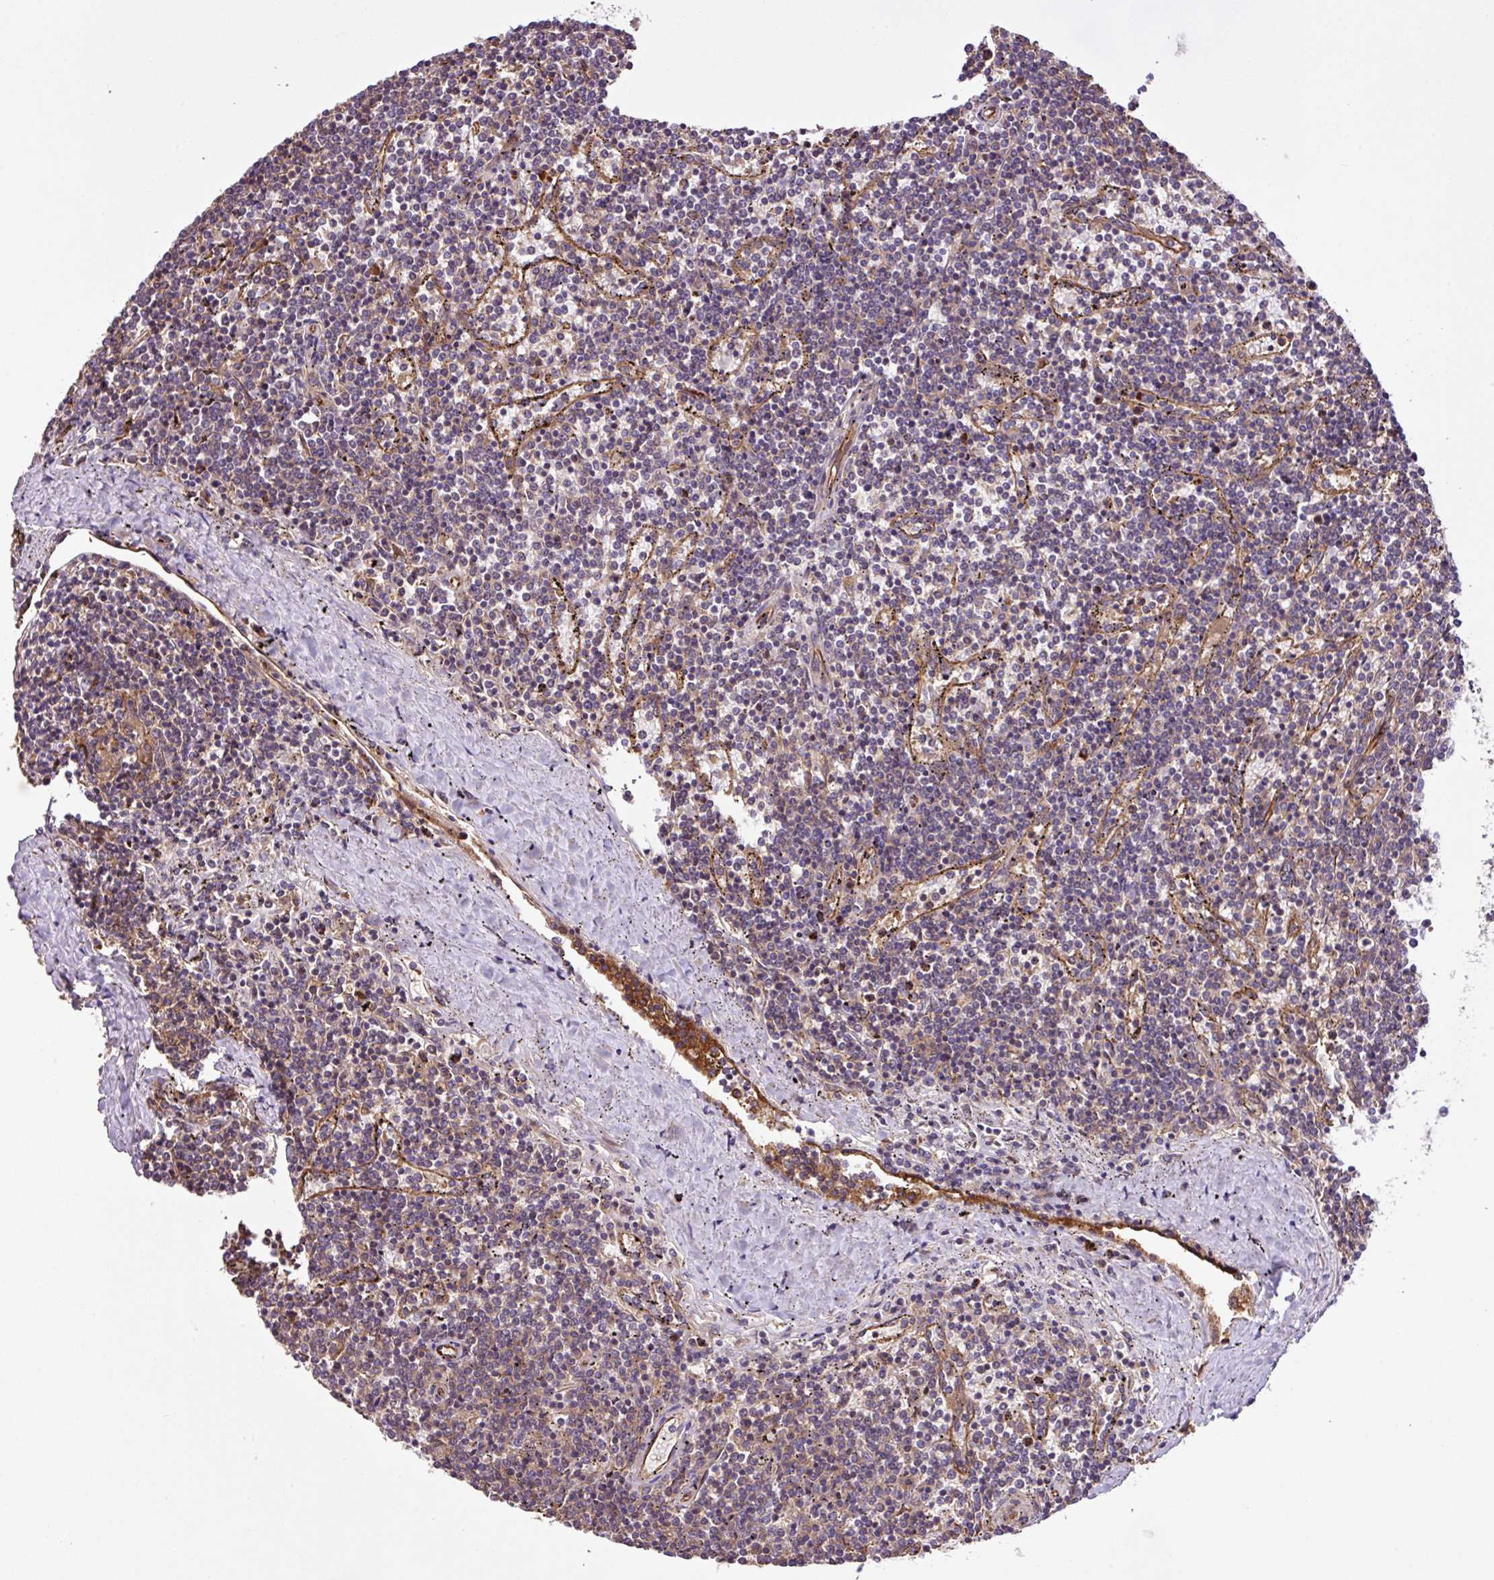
{"staining": {"intensity": "negative", "quantity": "none", "location": "none"}, "tissue": "lymphoma", "cell_type": "Tumor cells", "image_type": "cancer", "snomed": [{"axis": "morphology", "description": "Malignant lymphoma, non-Hodgkin's type, Low grade"}, {"axis": "topography", "description": "Spleen"}], "caption": "Immunohistochemistry (IHC) image of low-grade malignant lymphoma, non-Hodgkin's type stained for a protein (brown), which displays no positivity in tumor cells.", "gene": "ZNF266", "patient": {"sex": "female", "age": 50}}